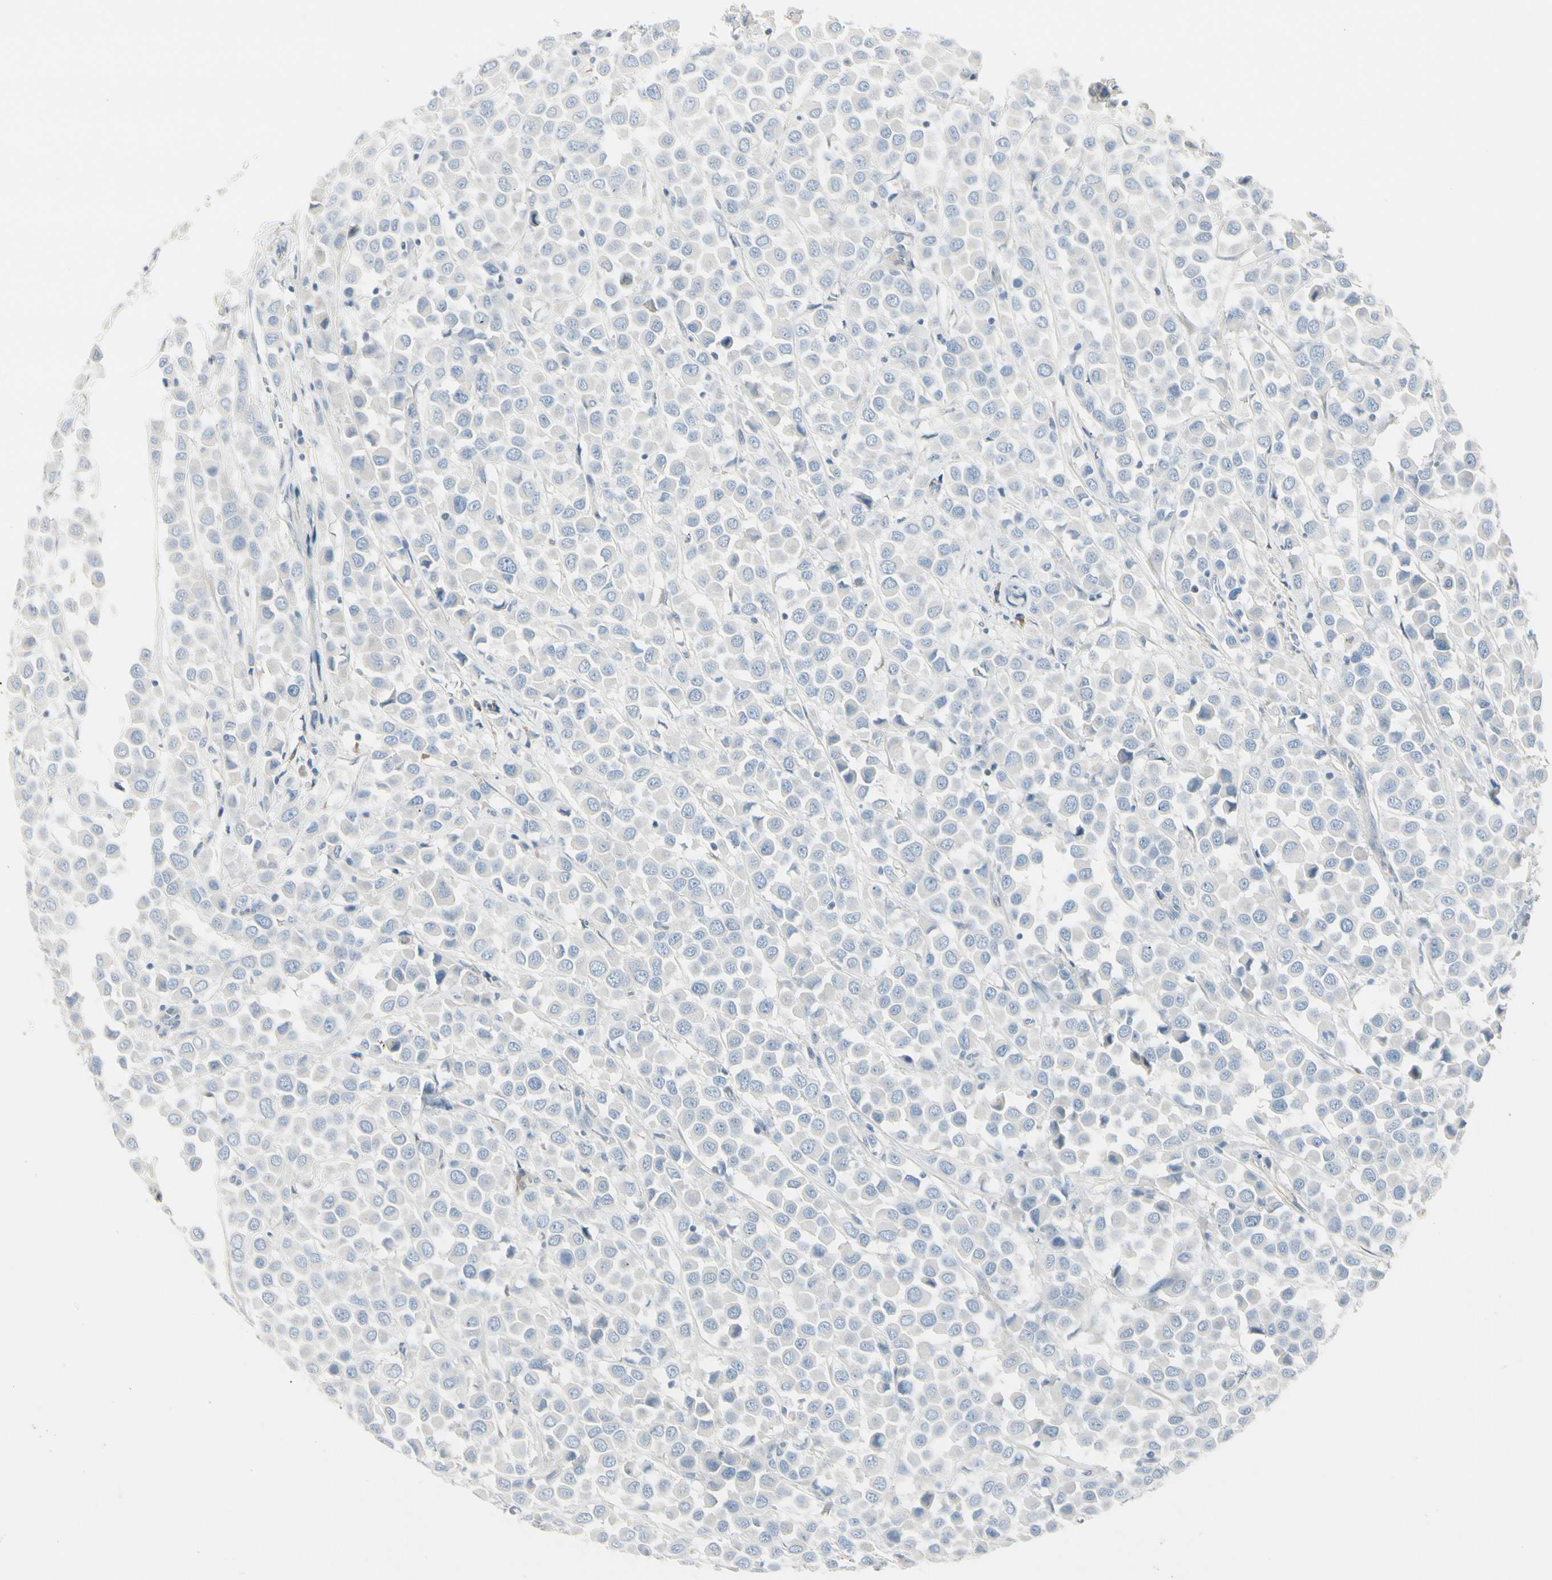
{"staining": {"intensity": "negative", "quantity": "none", "location": "none"}, "tissue": "breast cancer", "cell_type": "Tumor cells", "image_type": "cancer", "snomed": [{"axis": "morphology", "description": "Duct carcinoma"}, {"axis": "topography", "description": "Breast"}], "caption": "An immunohistochemistry image of breast cancer (intraductal carcinoma) is shown. There is no staining in tumor cells of breast cancer (intraductal carcinoma). (Stains: DAB immunohistochemistry with hematoxylin counter stain, Microscopy: brightfield microscopy at high magnification).", "gene": "CACNA2D1", "patient": {"sex": "female", "age": 61}}